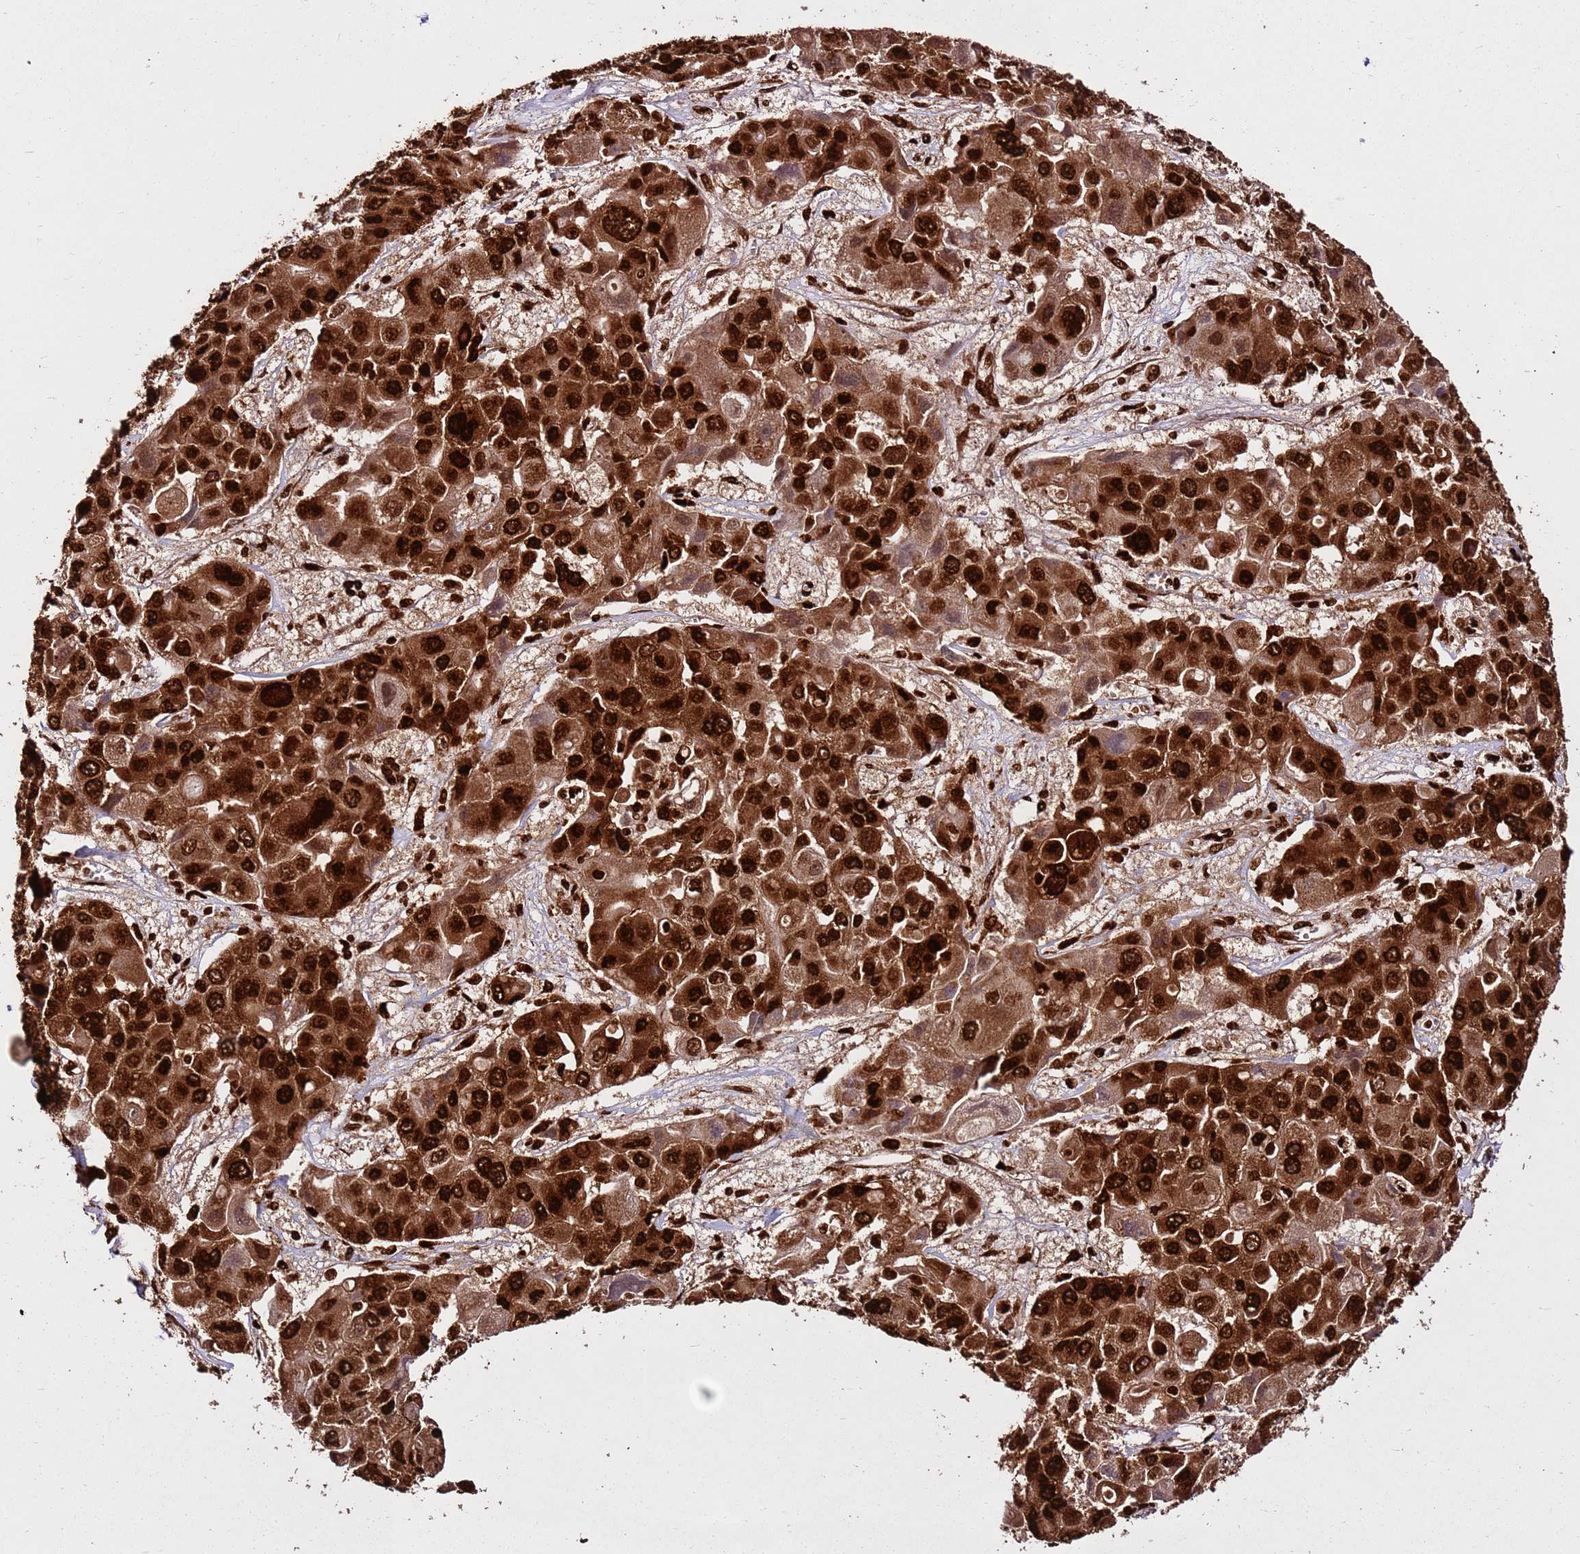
{"staining": {"intensity": "strong", "quantity": ">75%", "location": "cytoplasmic/membranous,nuclear"}, "tissue": "liver cancer", "cell_type": "Tumor cells", "image_type": "cancer", "snomed": [{"axis": "morphology", "description": "Cholangiocarcinoma"}, {"axis": "topography", "description": "Liver"}], "caption": "Immunohistochemistry (IHC) of cholangiocarcinoma (liver) displays high levels of strong cytoplasmic/membranous and nuclear expression in approximately >75% of tumor cells.", "gene": "HNRNPAB", "patient": {"sex": "male", "age": 67}}